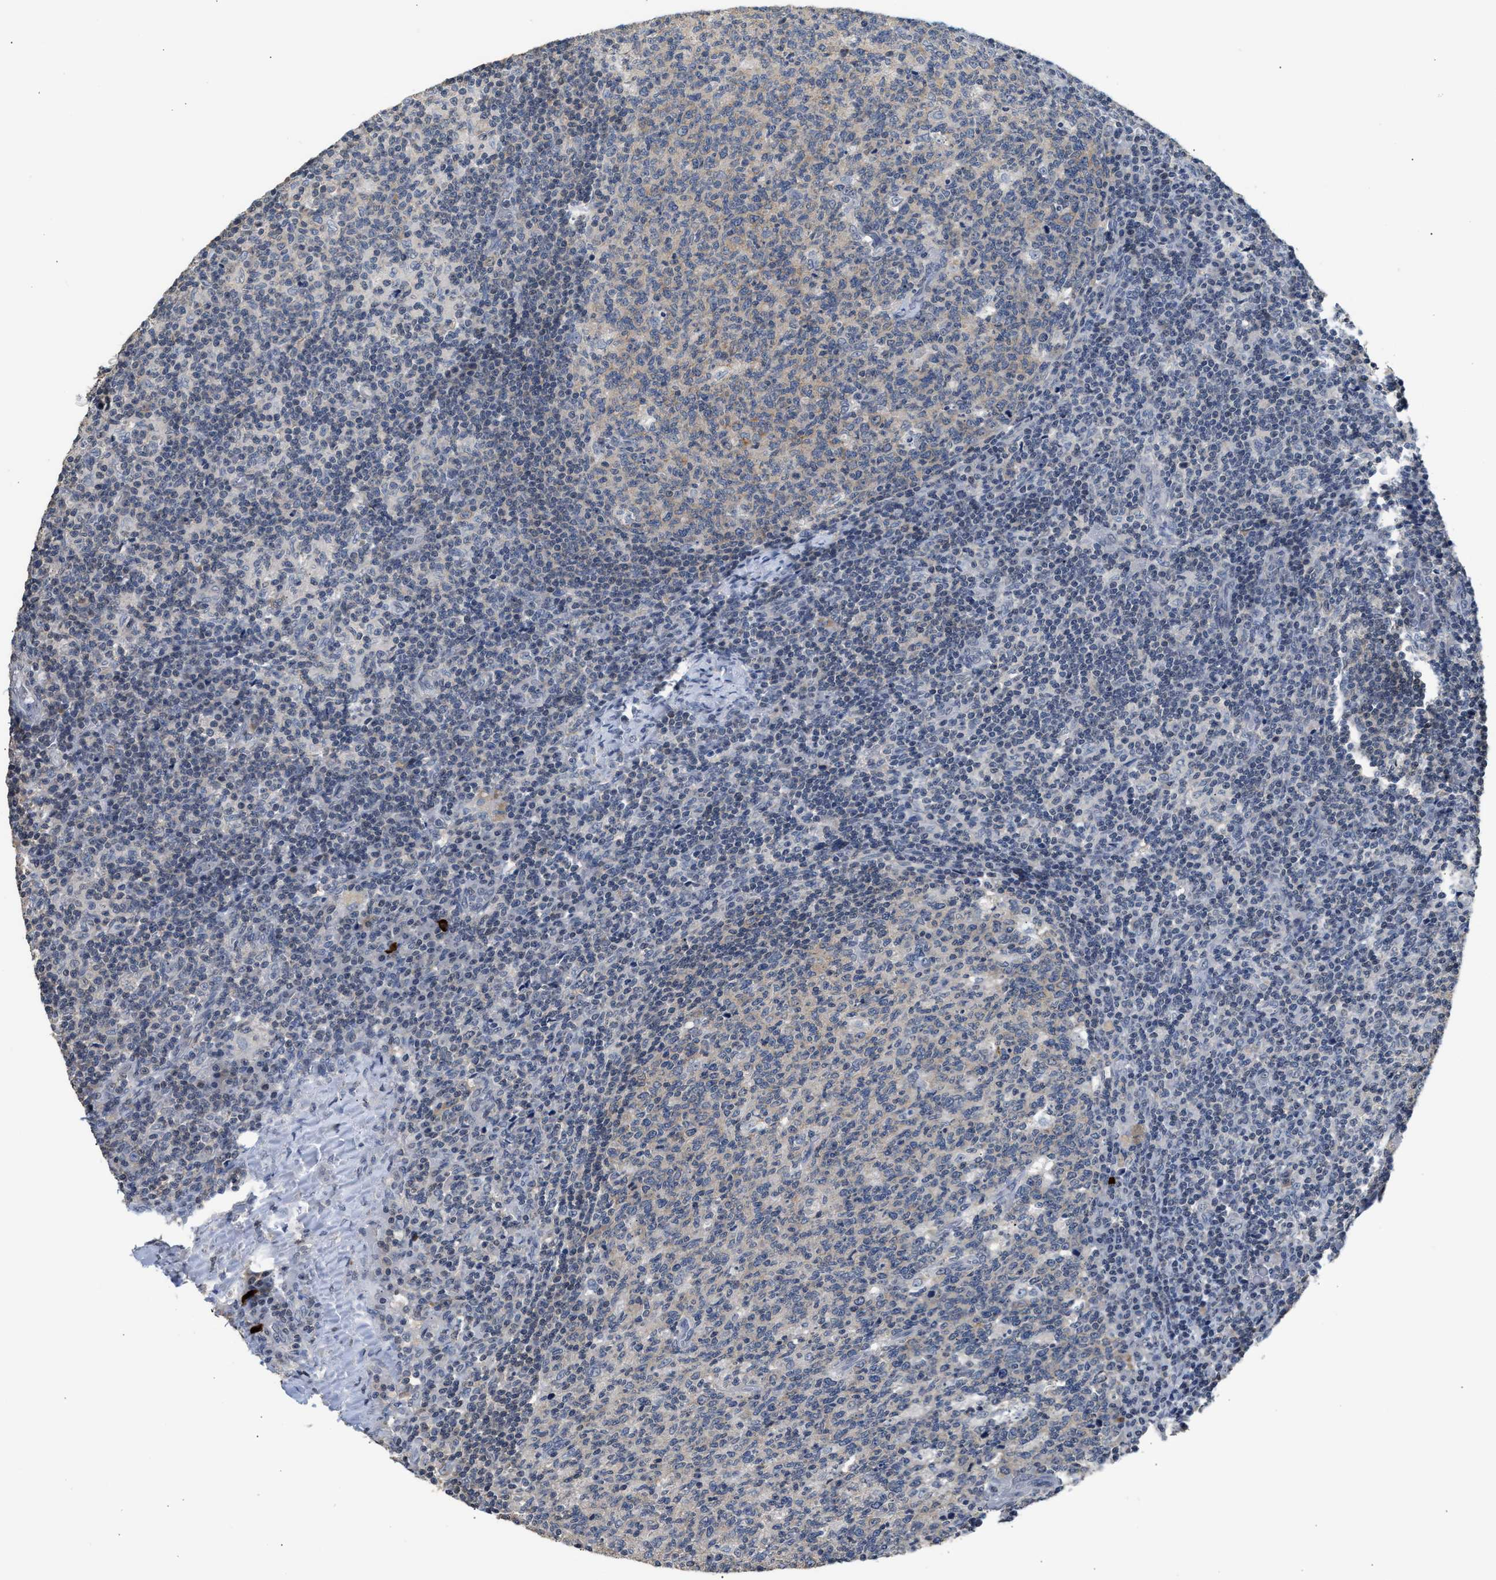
{"staining": {"intensity": "moderate", "quantity": "<25%", "location": "cytoplasmic/membranous"}, "tissue": "lymph node", "cell_type": "Germinal center cells", "image_type": "normal", "snomed": [{"axis": "morphology", "description": "Normal tissue, NOS"}, {"axis": "morphology", "description": "Inflammation, NOS"}, {"axis": "topography", "description": "Lymph node"}], "caption": "Protein expression by IHC displays moderate cytoplasmic/membranous staining in about <25% of germinal center cells in benign lymph node.", "gene": "PPM1L", "patient": {"sex": "male", "age": 55}}